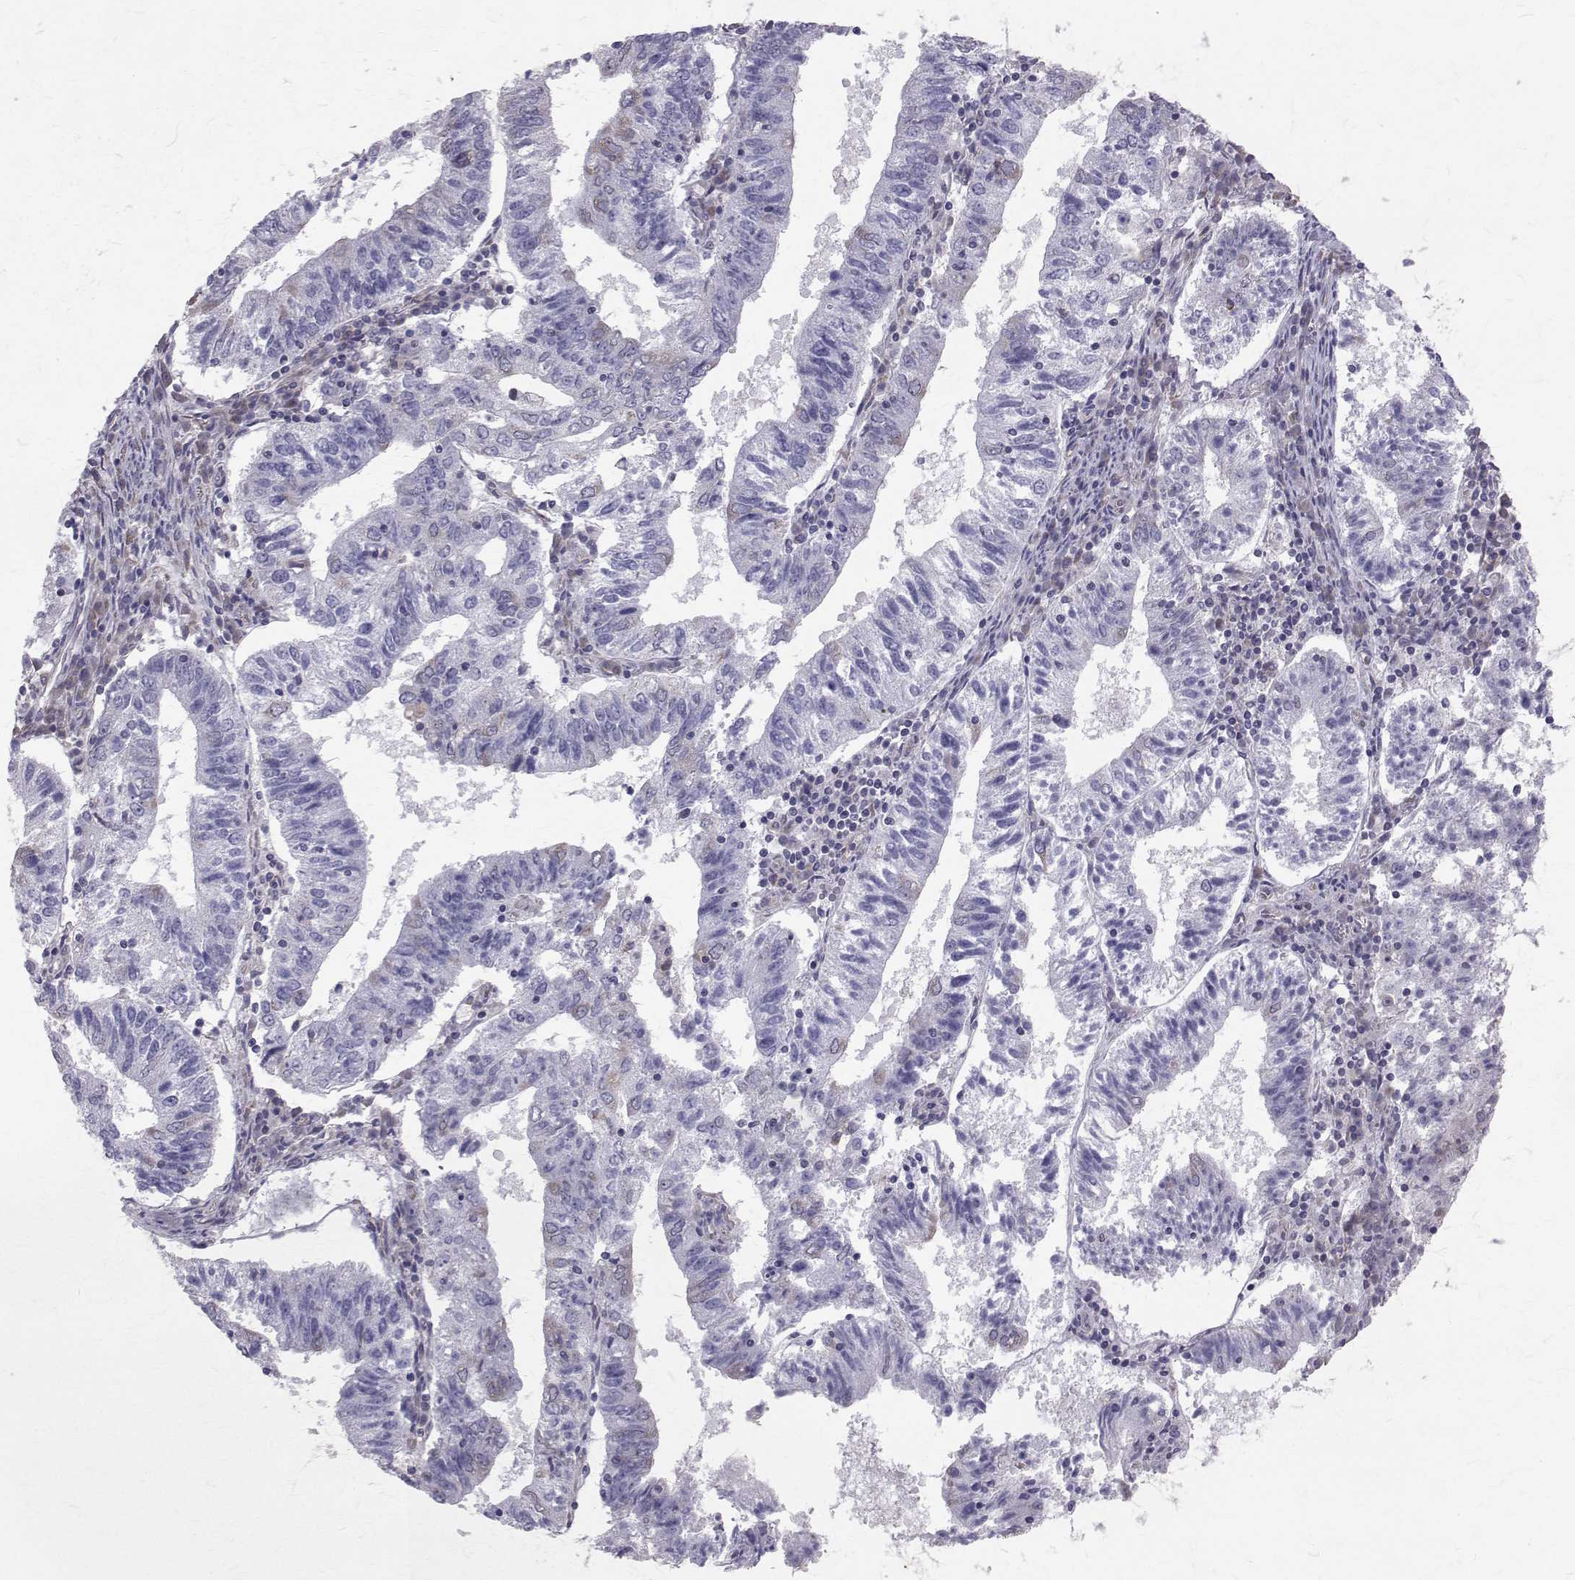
{"staining": {"intensity": "weak", "quantity": "25%-75%", "location": "cytoplasmic/membranous"}, "tissue": "endometrial cancer", "cell_type": "Tumor cells", "image_type": "cancer", "snomed": [{"axis": "morphology", "description": "Adenocarcinoma, NOS"}, {"axis": "topography", "description": "Endometrium"}], "caption": "A high-resolution histopathology image shows immunohistochemistry (IHC) staining of endometrial cancer (adenocarcinoma), which displays weak cytoplasmic/membranous staining in approximately 25%-75% of tumor cells.", "gene": "ARFGAP1", "patient": {"sex": "female", "age": 82}}